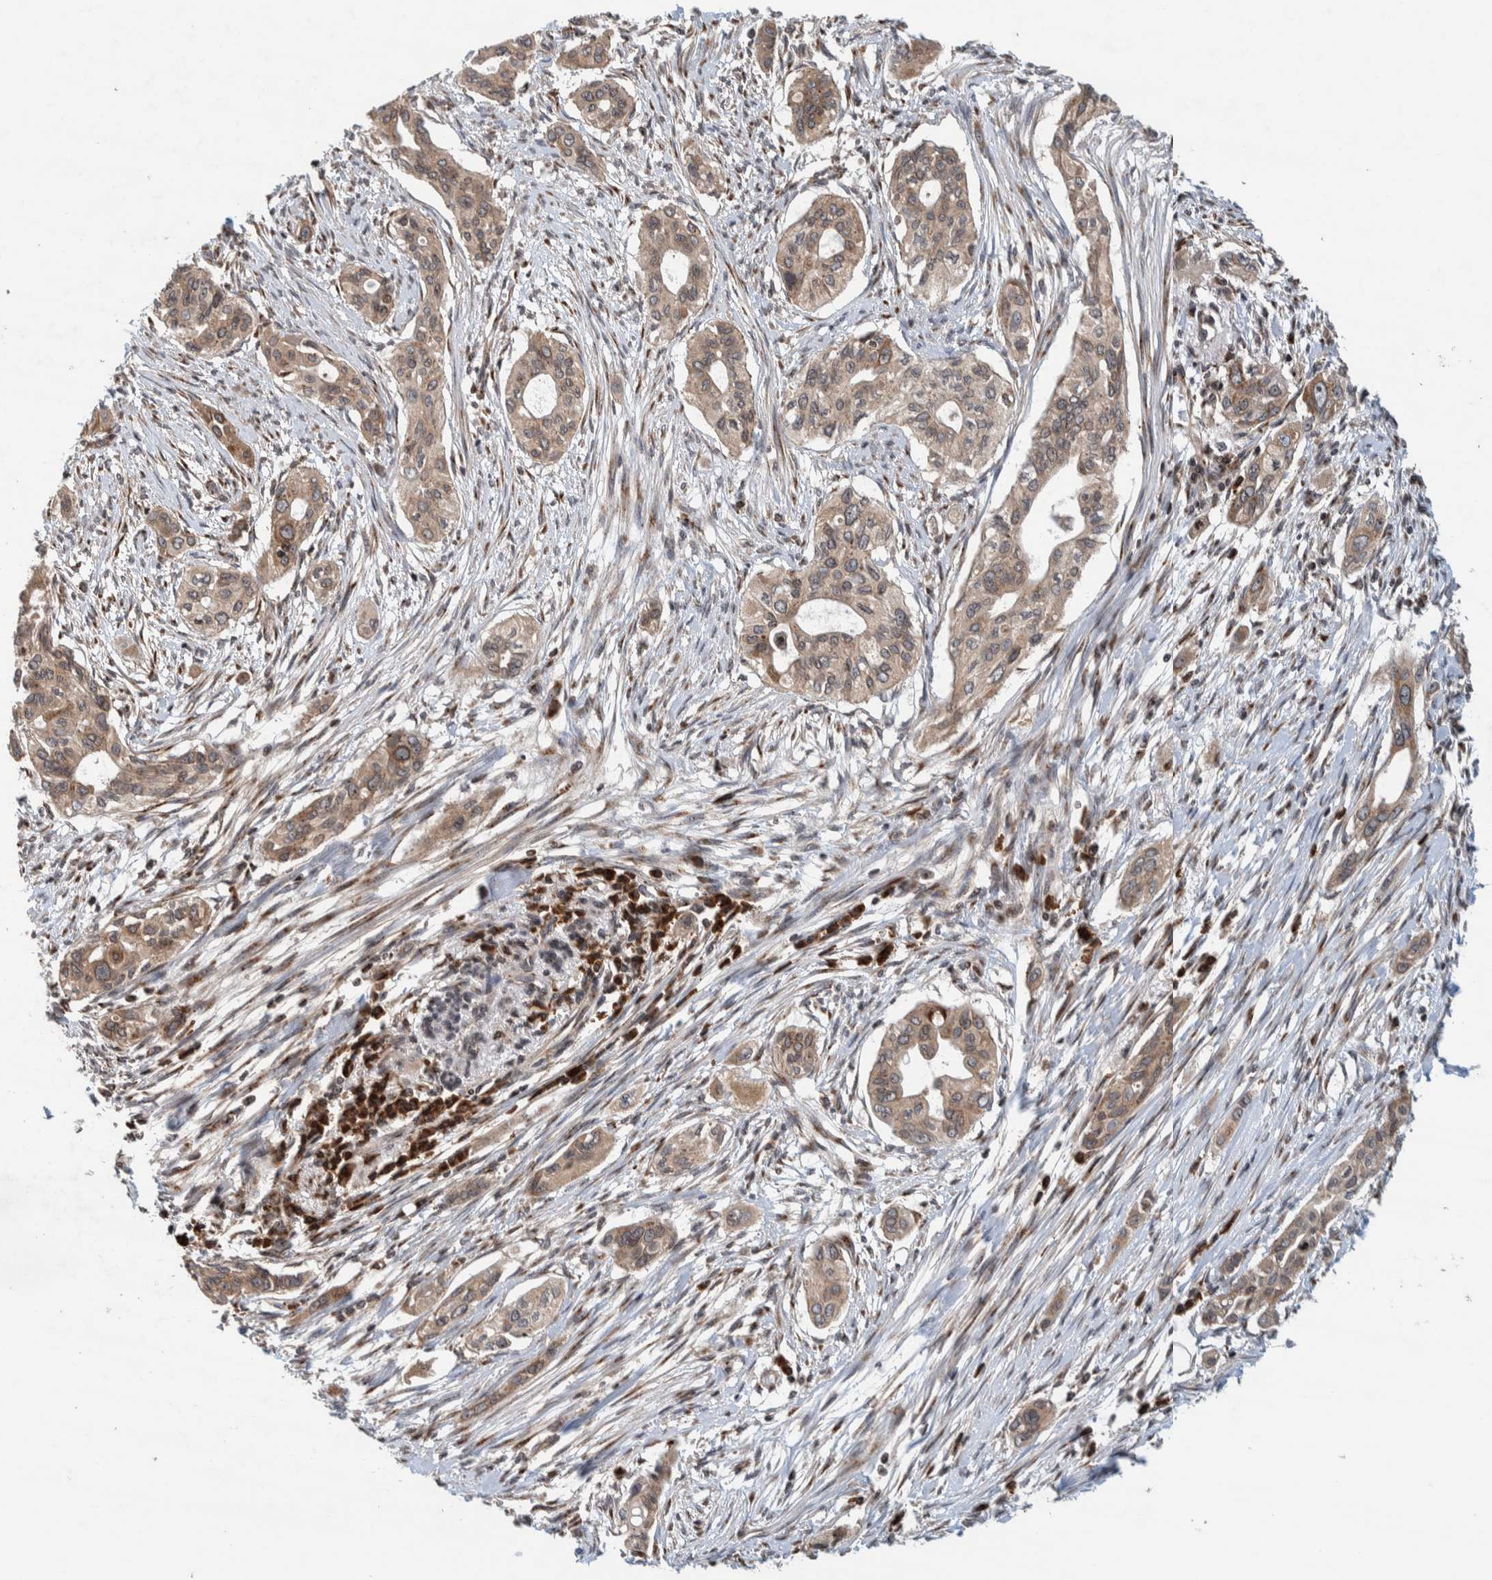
{"staining": {"intensity": "weak", "quantity": ">75%", "location": "cytoplasmic/membranous"}, "tissue": "pancreatic cancer", "cell_type": "Tumor cells", "image_type": "cancer", "snomed": [{"axis": "morphology", "description": "Adenocarcinoma, NOS"}, {"axis": "topography", "description": "Pancreas"}], "caption": "Pancreatic adenocarcinoma was stained to show a protein in brown. There is low levels of weak cytoplasmic/membranous staining in about >75% of tumor cells. The staining was performed using DAB, with brown indicating positive protein expression. Nuclei are stained blue with hematoxylin.", "gene": "CCDC182", "patient": {"sex": "female", "age": 60}}